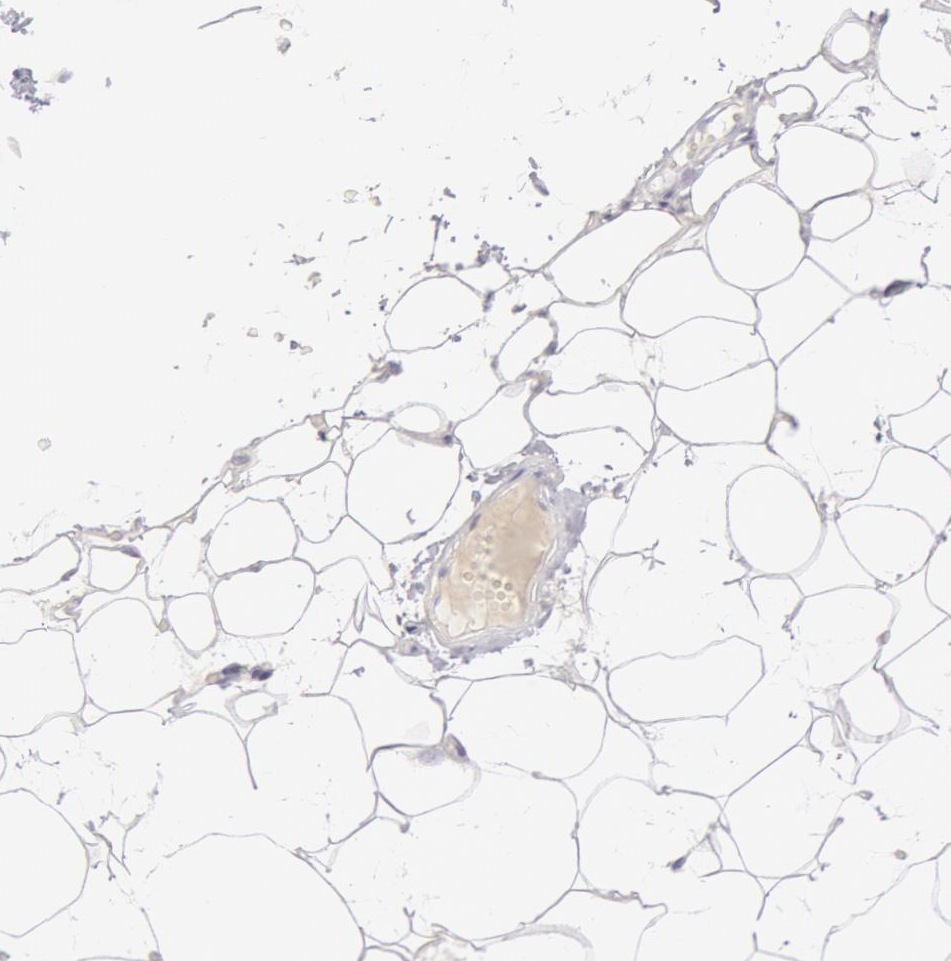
{"staining": {"intensity": "negative", "quantity": "none", "location": "none"}, "tissue": "adipose tissue", "cell_type": "Adipocytes", "image_type": "normal", "snomed": [{"axis": "morphology", "description": "Normal tissue, NOS"}, {"axis": "morphology", "description": "Fibrosis, NOS"}, {"axis": "topography", "description": "Breast"}], "caption": "Immunohistochemistry (IHC) photomicrograph of benign adipose tissue stained for a protein (brown), which demonstrates no staining in adipocytes.", "gene": "FCN1", "patient": {"sex": "female", "age": 24}}